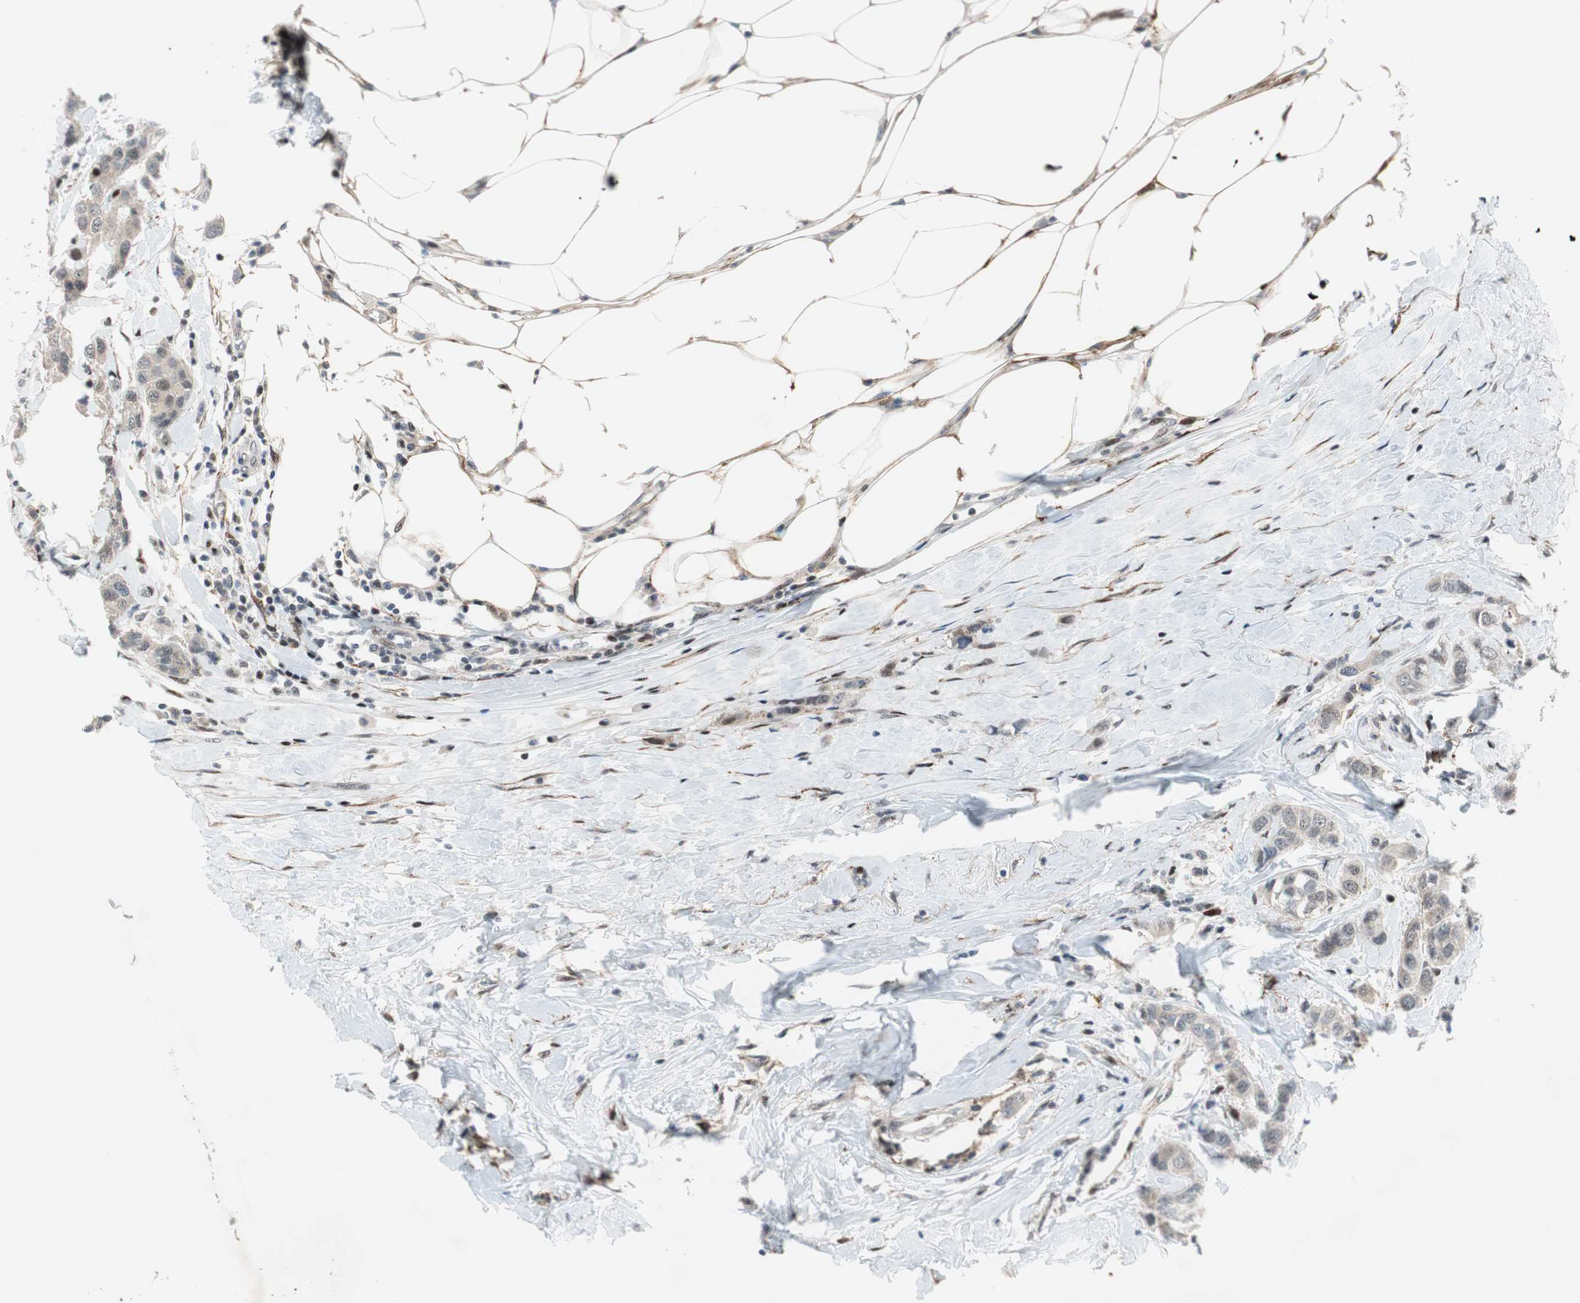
{"staining": {"intensity": "weak", "quantity": "<25%", "location": "cytoplasmic/membranous"}, "tissue": "breast cancer", "cell_type": "Tumor cells", "image_type": "cancer", "snomed": [{"axis": "morphology", "description": "Duct carcinoma"}, {"axis": "topography", "description": "Breast"}], "caption": "Invasive ductal carcinoma (breast) was stained to show a protein in brown. There is no significant staining in tumor cells.", "gene": "FBXO44", "patient": {"sex": "female", "age": 50}}